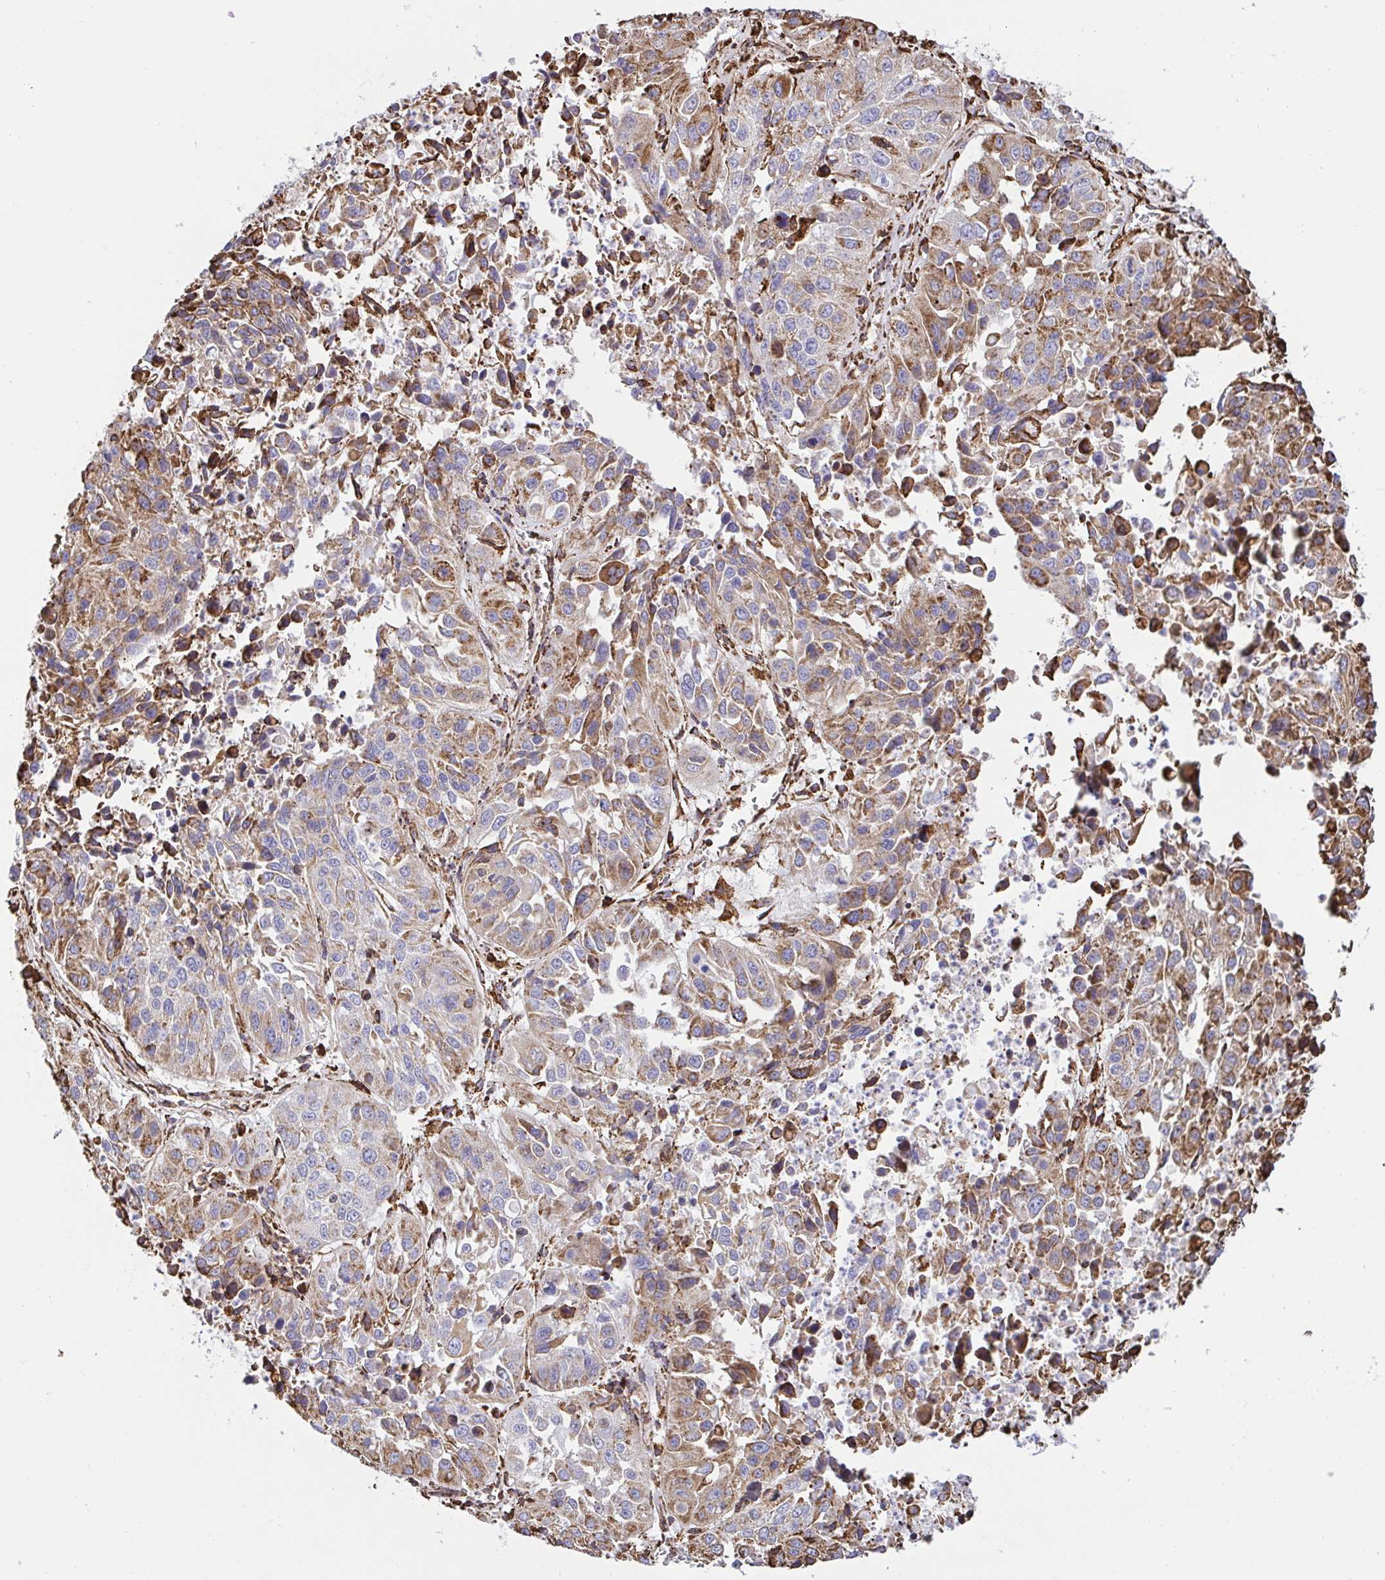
{"staining": {"intensity": "moderate", "quantity": "25%-75%", "location": "cytoplasmic/membranous"}, "tissue": "lung cancer", "cell_type": "Tumor cells", "image_type": "cancer", "snomed": [{"axis": "morphology", "description": "Squamous cell carcinoma, NOS"}, {"axis": "topography", "description": "Lung"}], "caption": "This image exhibits immunohistochemistry staining of human lung cancer (squamous cell carcinoma), with medium moderate cytoplasmic/membranous staining in approximately 25%-75% of tumor cells.", "gene": "CLGN", "patient": {"sex": "female", "age": 61}}